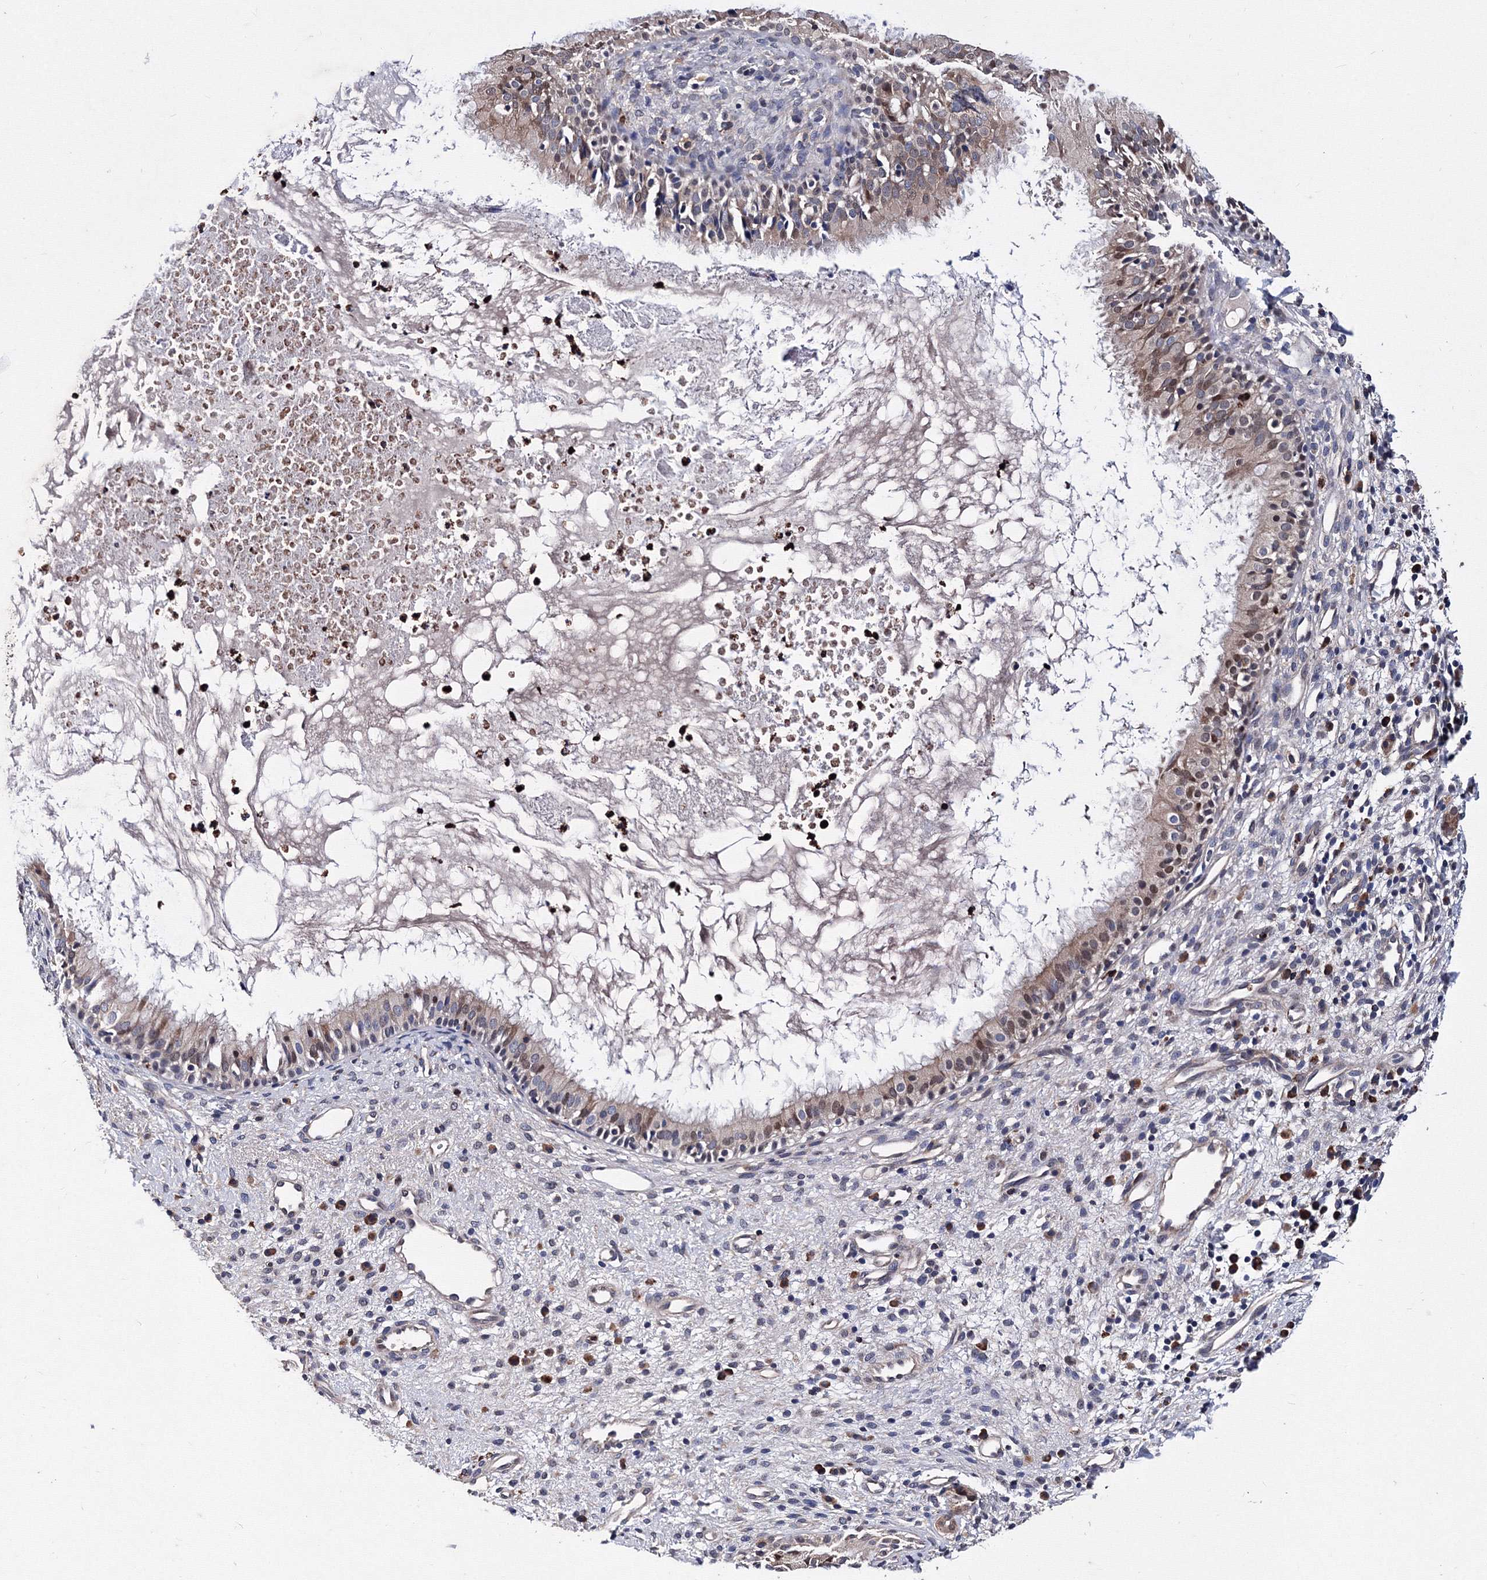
{"staining": {"intensity": "moderate", "quantity": "<25%", "location": "cytoplasmic/membranous,nuclear"}, "tissue": "nasopharynx", "cell_type": "Respiratory epithelial cells", "image_type": "normal", "snomed": [{"axis": "morphology", "description": "Normal tissue, NOS"}, {"axis": "topography", "description": "Nasopharynx"}], "caption": "Nasopharynx stained for a protein (brown) exhibits moderate cytoplasmic/membranous,nuclear positive staining in approximately <25% of respiratory epithelial cells.", "gene": "PHYKPL", "patient": {"sex": "male", "age": 22}}